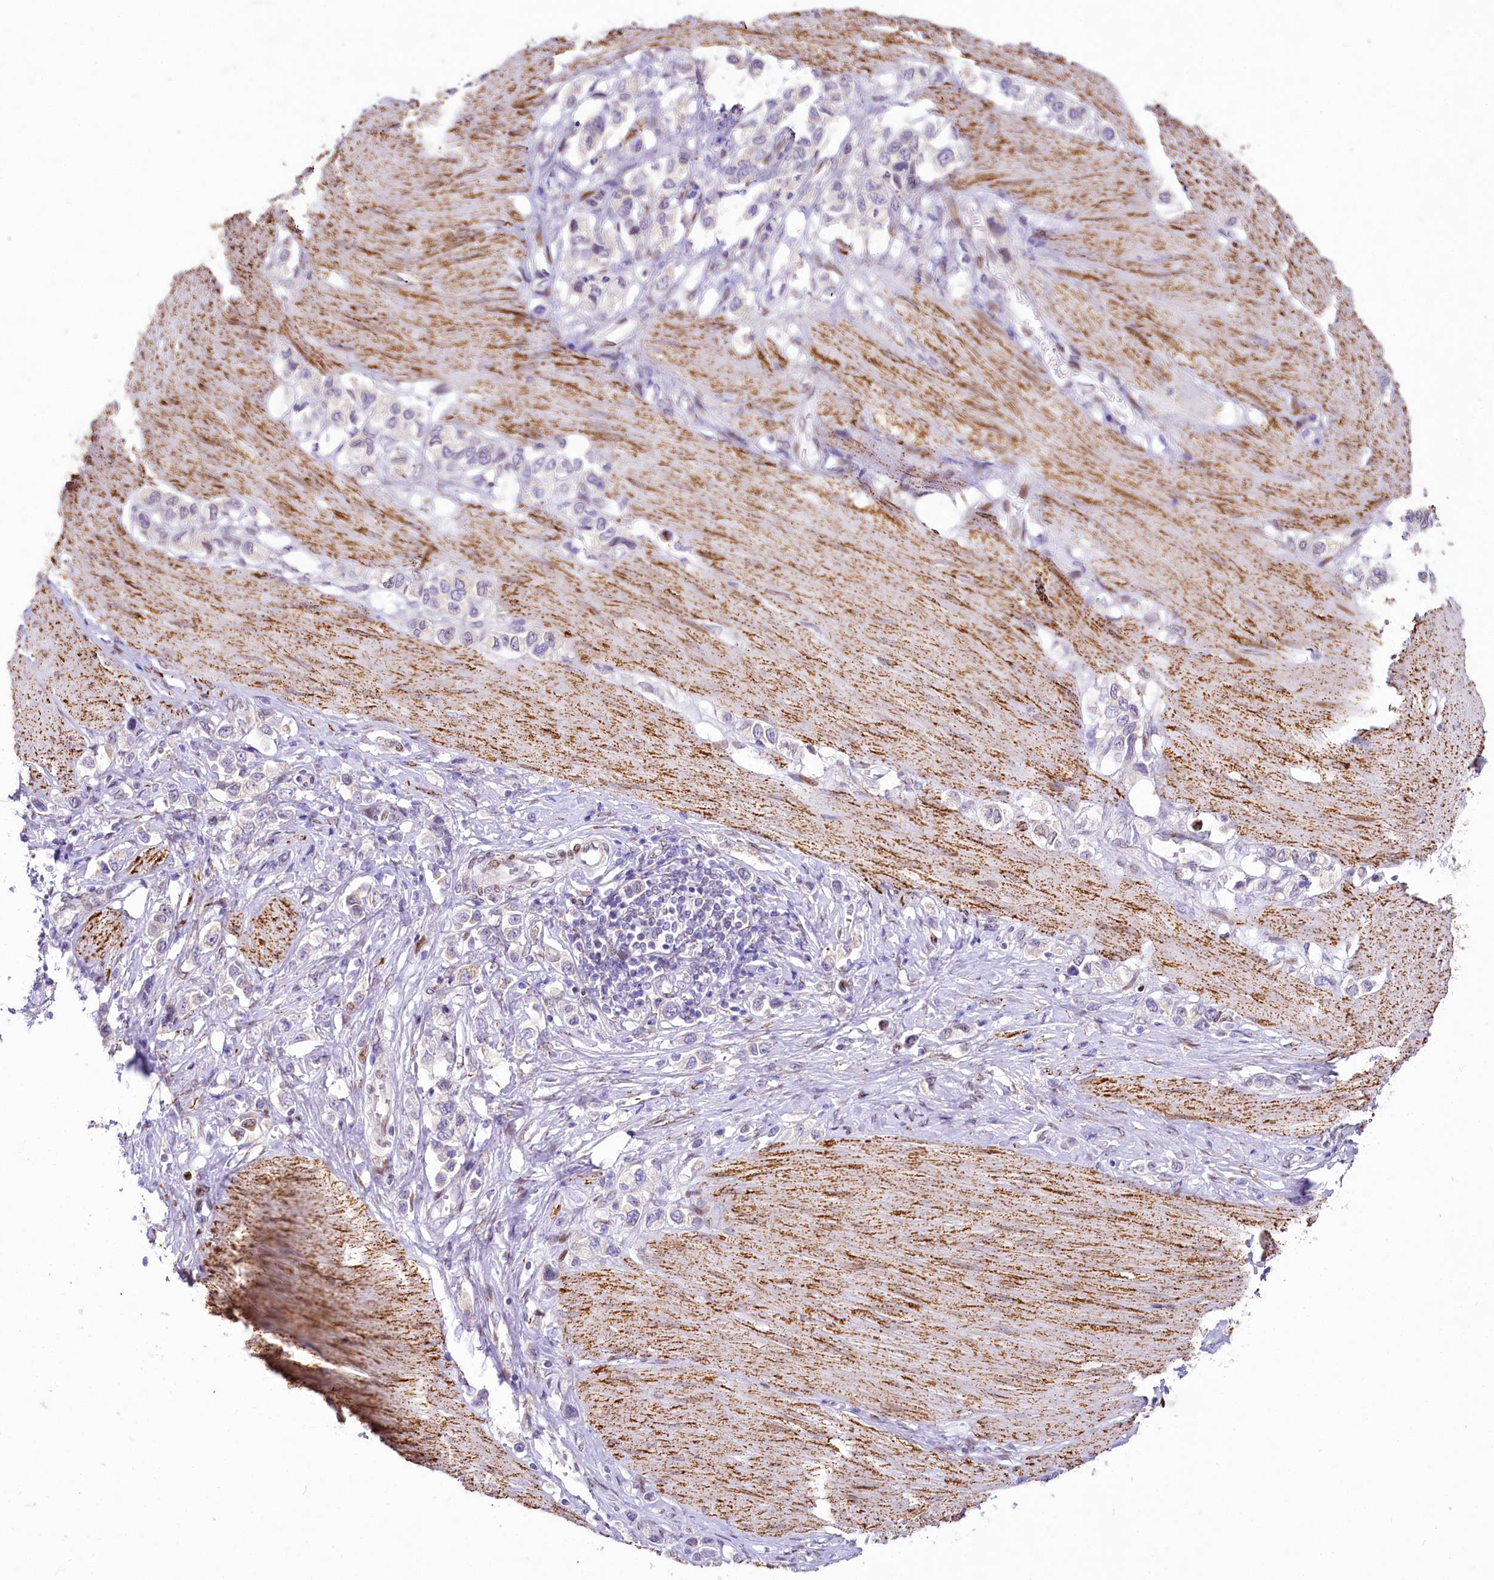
{"staining": {"intensity": "negative", "quantity": "none", "location": "none"}, "tissue": "stomach cancer", "cell_type": "Tumor cells", "image_type": "cancer", "snomed": [{"axis": "morphology", "description": "Adenocarcinoma, NOS"}, {"axis": "topography", "description": "Stomach"}], "caption": "Immunohistochemistry histopathology image of human stomach cancer (adenocarcinoma) stained for a protein (brown), which reveals no expression in tumor cells.", "gene": "PPIP5K2", "patient": {"sex": "female", "age": 65}}